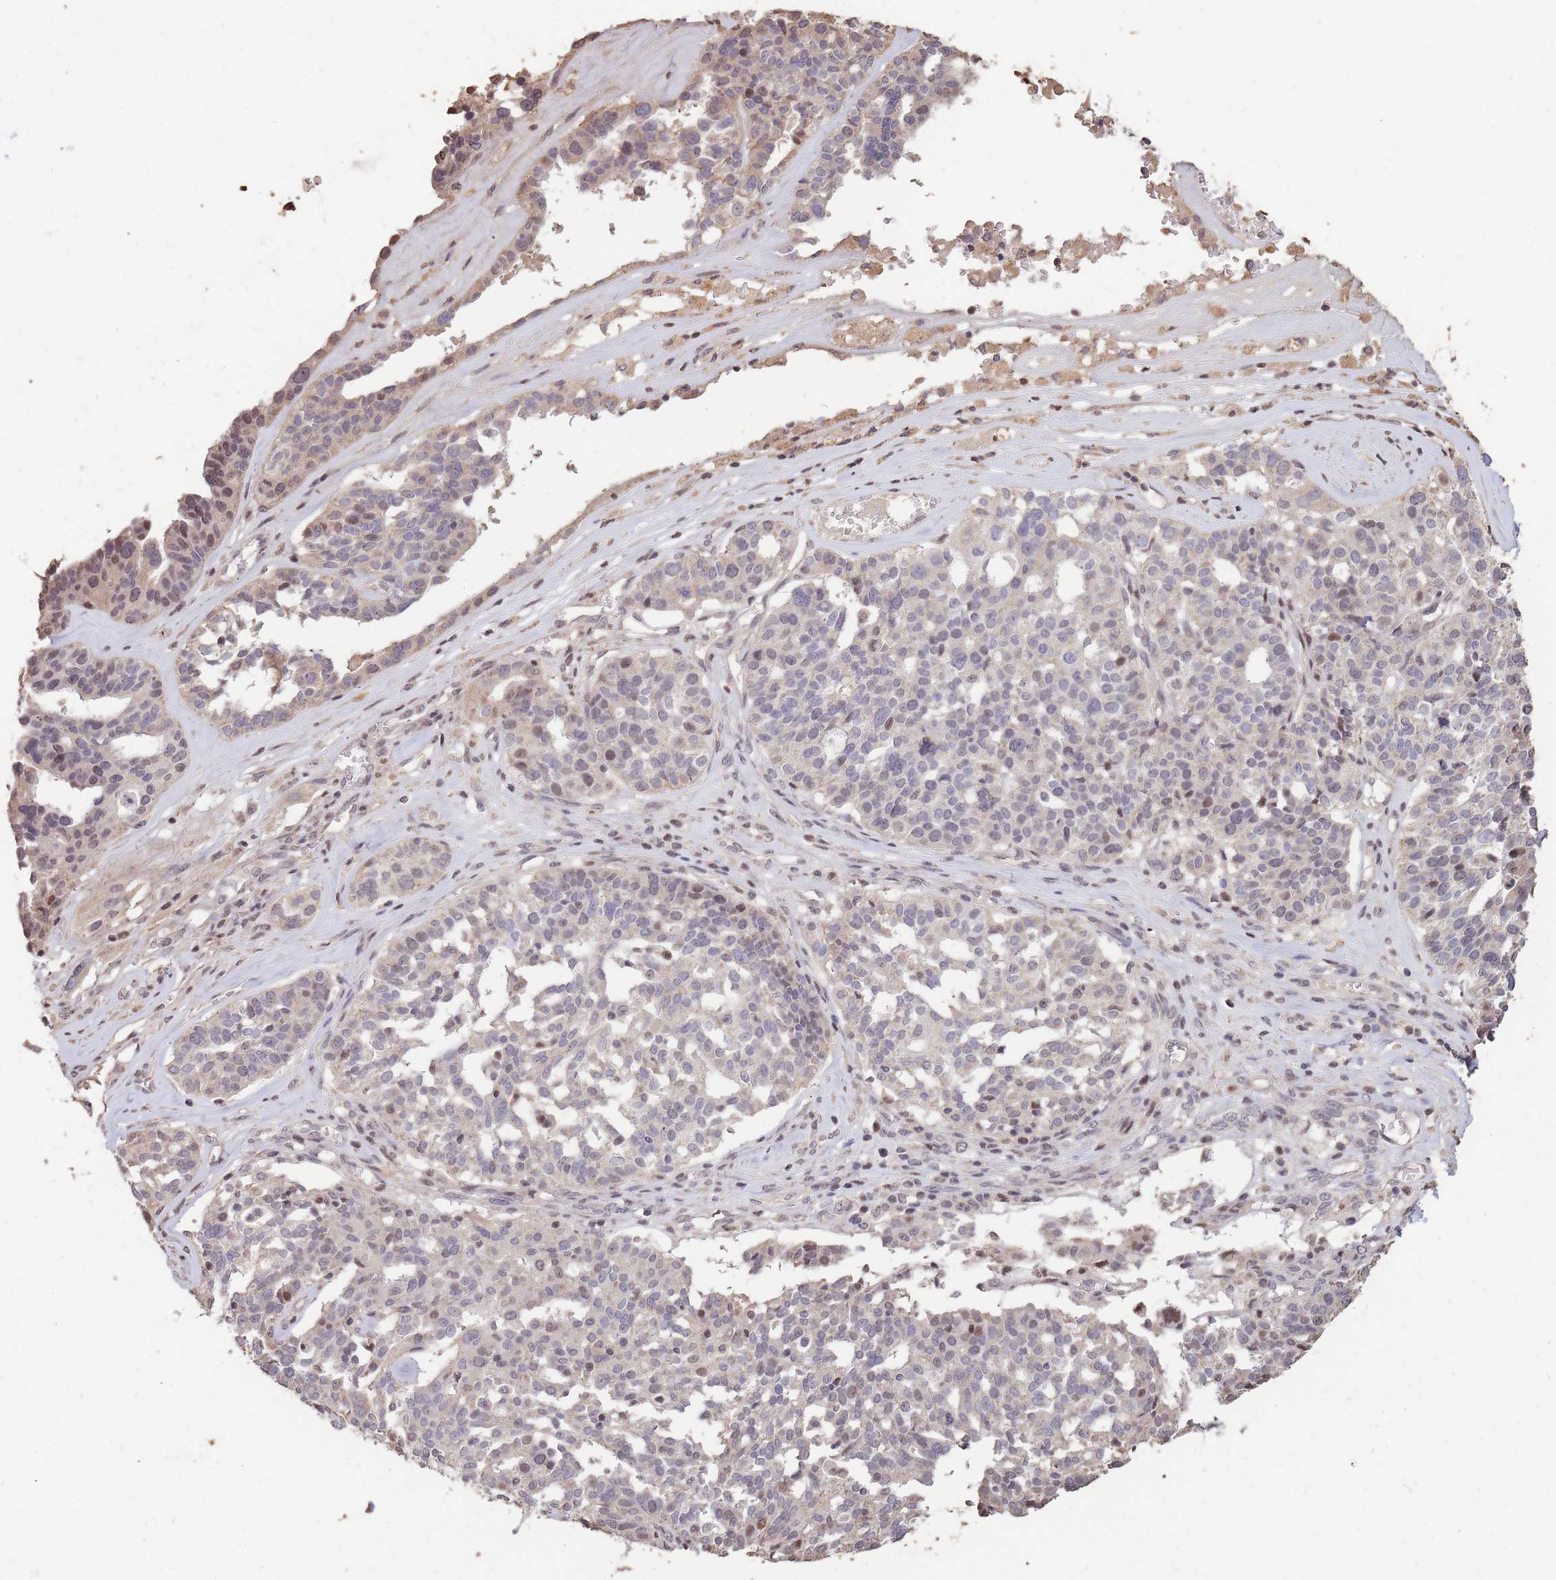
{"staining": {"intensity": "negative", "quantity": "none", "location": "none"}, "tissue": "ovarian cancer", "cell_type": "Tumor cells", "image_type": "cancer", "snomed": [{"axis": "morphology", "description": "Cystadenocarcinoma, serous, NOS"}, {"axis": "topography", "description": "Ovary"}], "caption": "IHC photomicrograph of human ovarian cancer (serous cystadenocarcinoma) stained for a protein (brown), which exhibits no positivity in tumor cells.", "gene": "RGS14", "patient": {"sex": "female", "age": 59}}